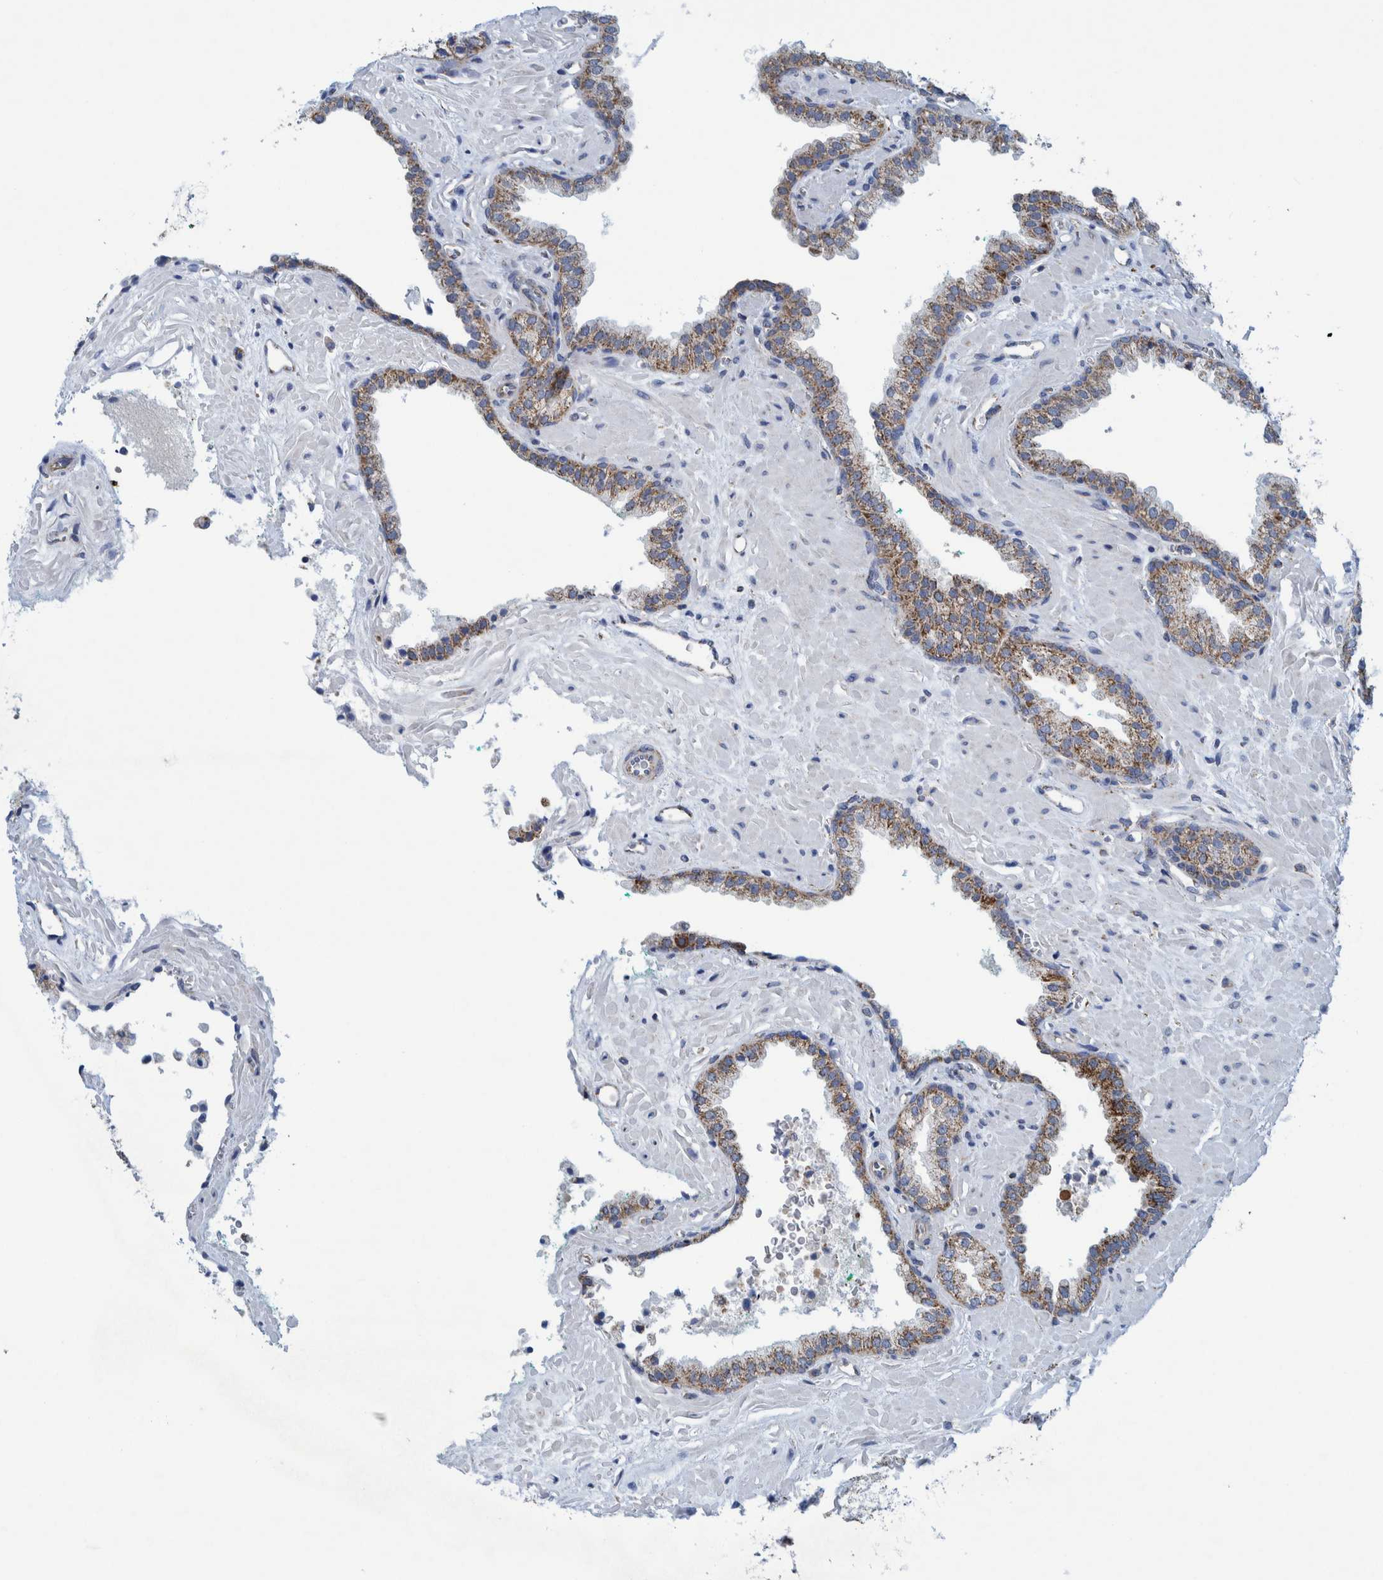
{"staining": {"intensity": "weak", "quantity": ">75%", "location": "cytoplasmic/membranous"}, "tissue": "prostate cancer", "cell_type": "Tumor cells", "image_type": "cancer", "snomed": [{"axis": "morphology", "description": "Adenocarcinoma, Low grade"}, {"axis": "topography", "description": "Prostate"}], "caption": "About >75% of tumor cells in prostate cancer (low-grade adenocarcinoma) exhibit weak cytoplasmic/membranous protein staining as visualized by brown immunohistochemical staining.", "gene": "MRPS7", "patient": {"sex": "male", "age": 71}}